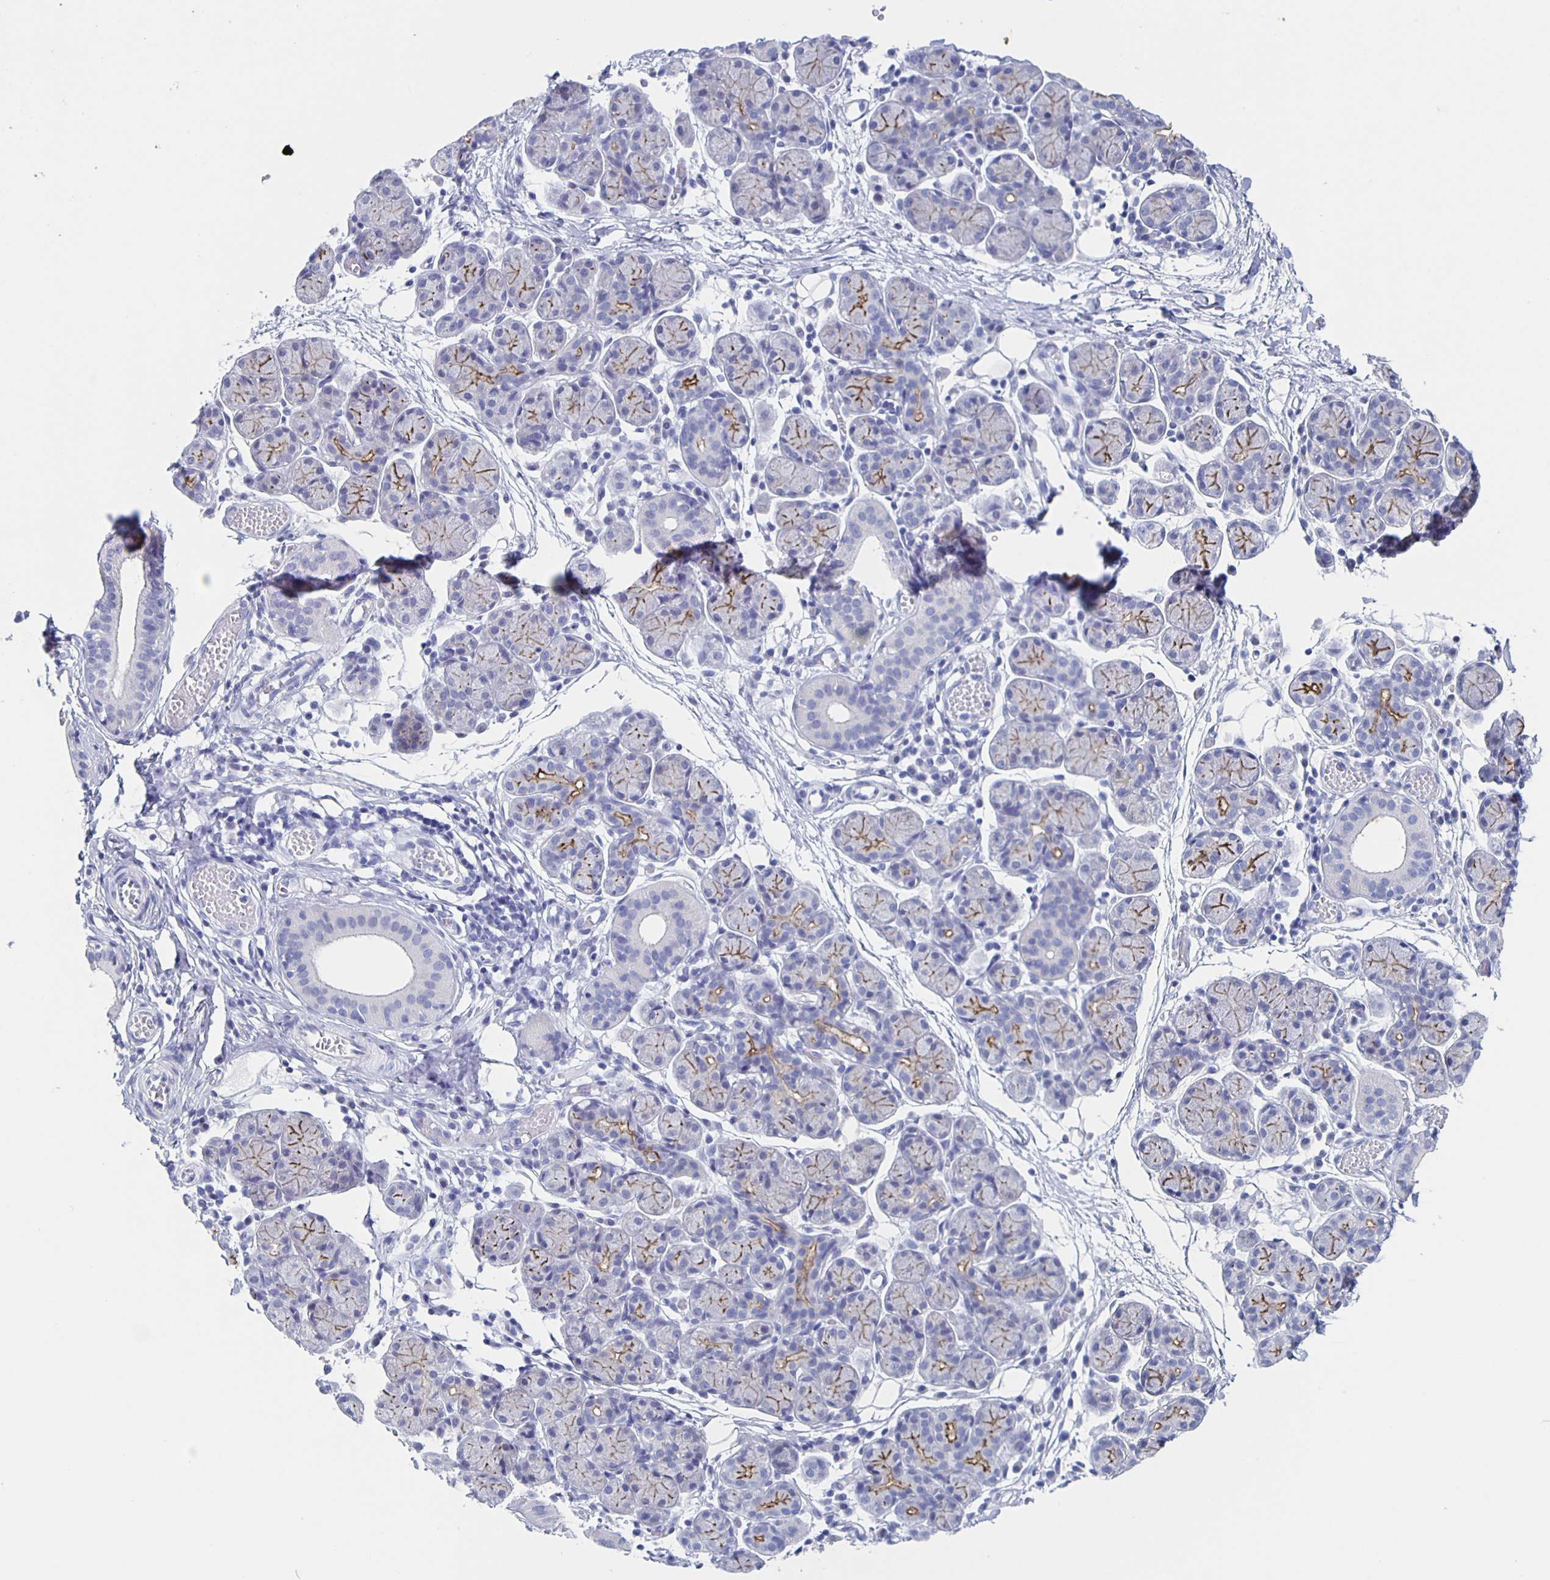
{"staining": {"intensity": "moderate", "quantity": "<25%", "location": "cytoplasmic/membranous"}, "tissue": "salivary gland", "cell_type": "Glandular cells", "image_type": "normal", "snomed": [{"axis": "morphology", "description": "Normal tissue, NOS"}, {"axis": "morphology", "description": "Inflammation, NOS"}, {"axis": "topography", "description": "Lymph node"}, {"axis": "topography", "description": "Salivary gland"}], "caption": "Salivary gland stained with IHC displays moderate cytoplasmic/membranous staining in approximately <25% of glandular cells. Using DAB (3,3'-diaminobenzidine) (brown) and hematoxylin (blue) stains, captured at high magnification using brightfield microscopy.", "gene": "SLC34A2", "patient": {"sex": "male", "age": 3}}